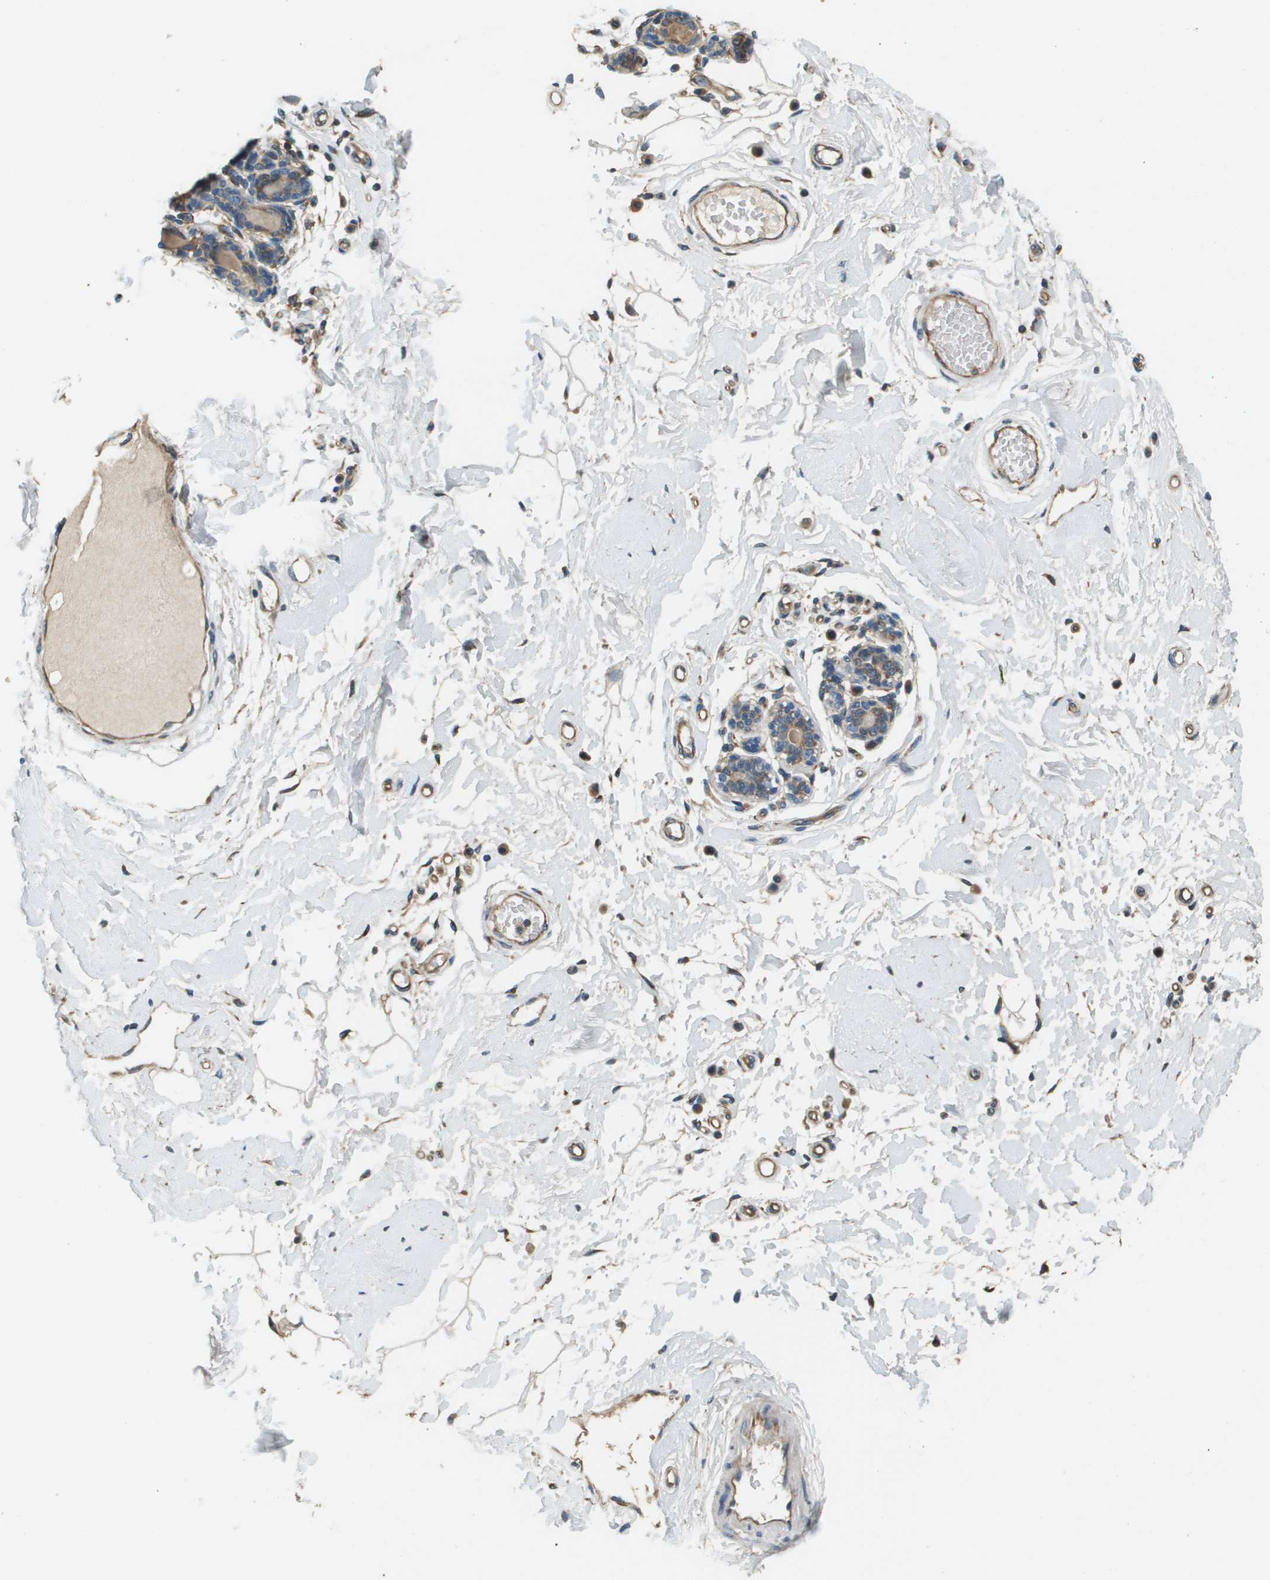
{"staining": {"intensity": "negative", "quantity": "none", "location": "none"}, "tissue": "breast", "cell_type": "Adipocytes", "image_type": "normal", "snomed": [{"axis": "morphology", "description": "Normal tissue, NOS"}, {"axis": "morphology", "description": "Lobular carcinoma"}, {"axis": "topography", "description": "Breast"}], "caption": "Immunohistochemistry (IHC) of normal human breast reveals no positivity in adipocytes.", "gene": "SAMSN1", "patient": {"sex": "female", "age": 59}}